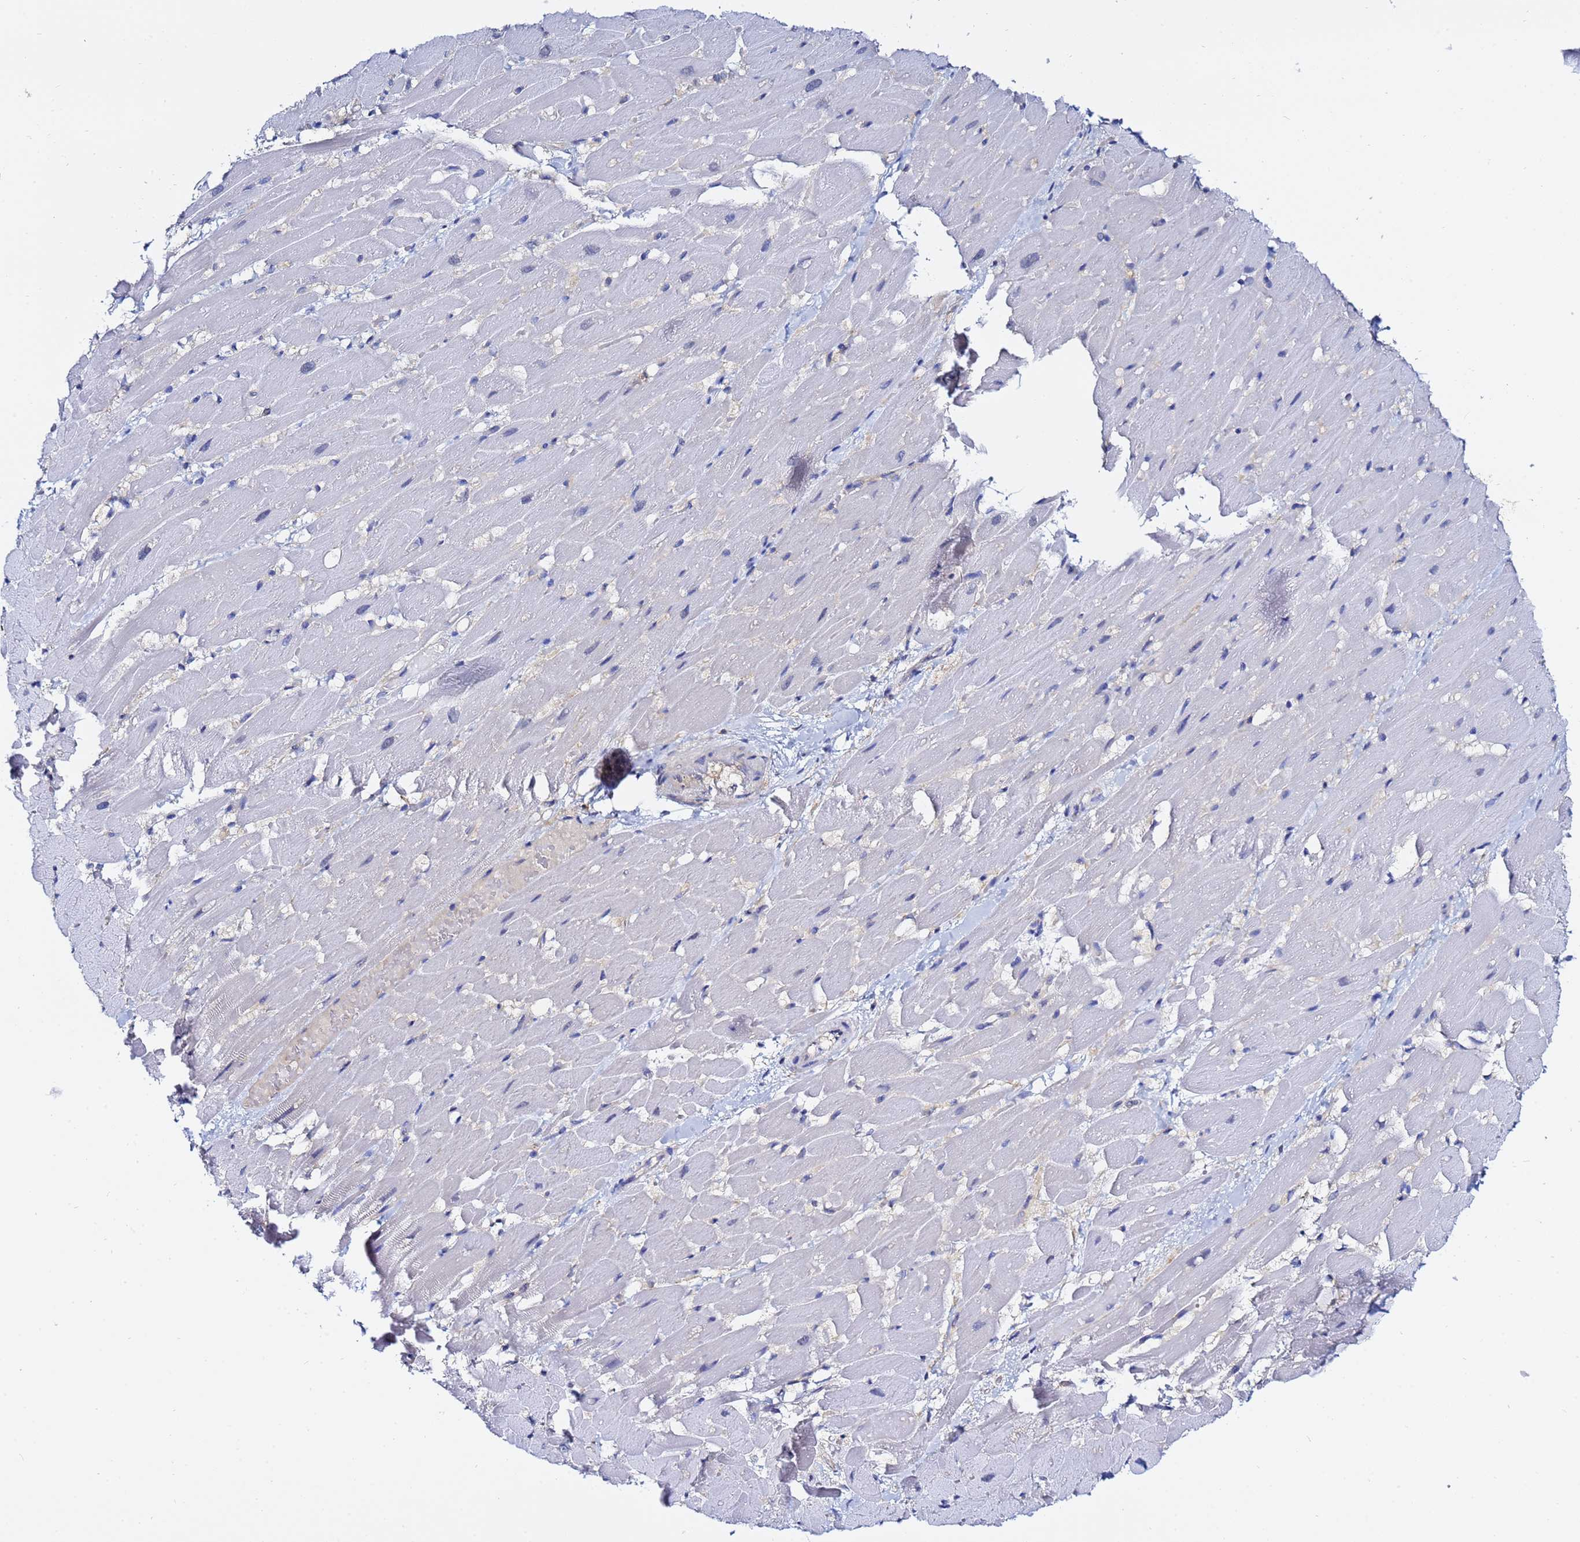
{"staining": {"intensity": "negative", "quantity": "none", "location": "none"}, "tissue": "heart muscle", "cell_type": "Cardiomyocytes", "image_type": "normal", "snomed": [{"axis": "morphology", "description": "Normal tissue, NOS"}, {"axis": "topography", "description": "Heart"}], "caption": "Immunohistochemistry of benign human heart muscle shows no expression in cardiomyocytes. The staining was performed using DAB to visualize the protein expression in brown, while the nuclei were stained in blue with hematoxylin (Magnification: 20x).", "gene": "LENG1", "patient": {"sex": "male", "age": 37}}